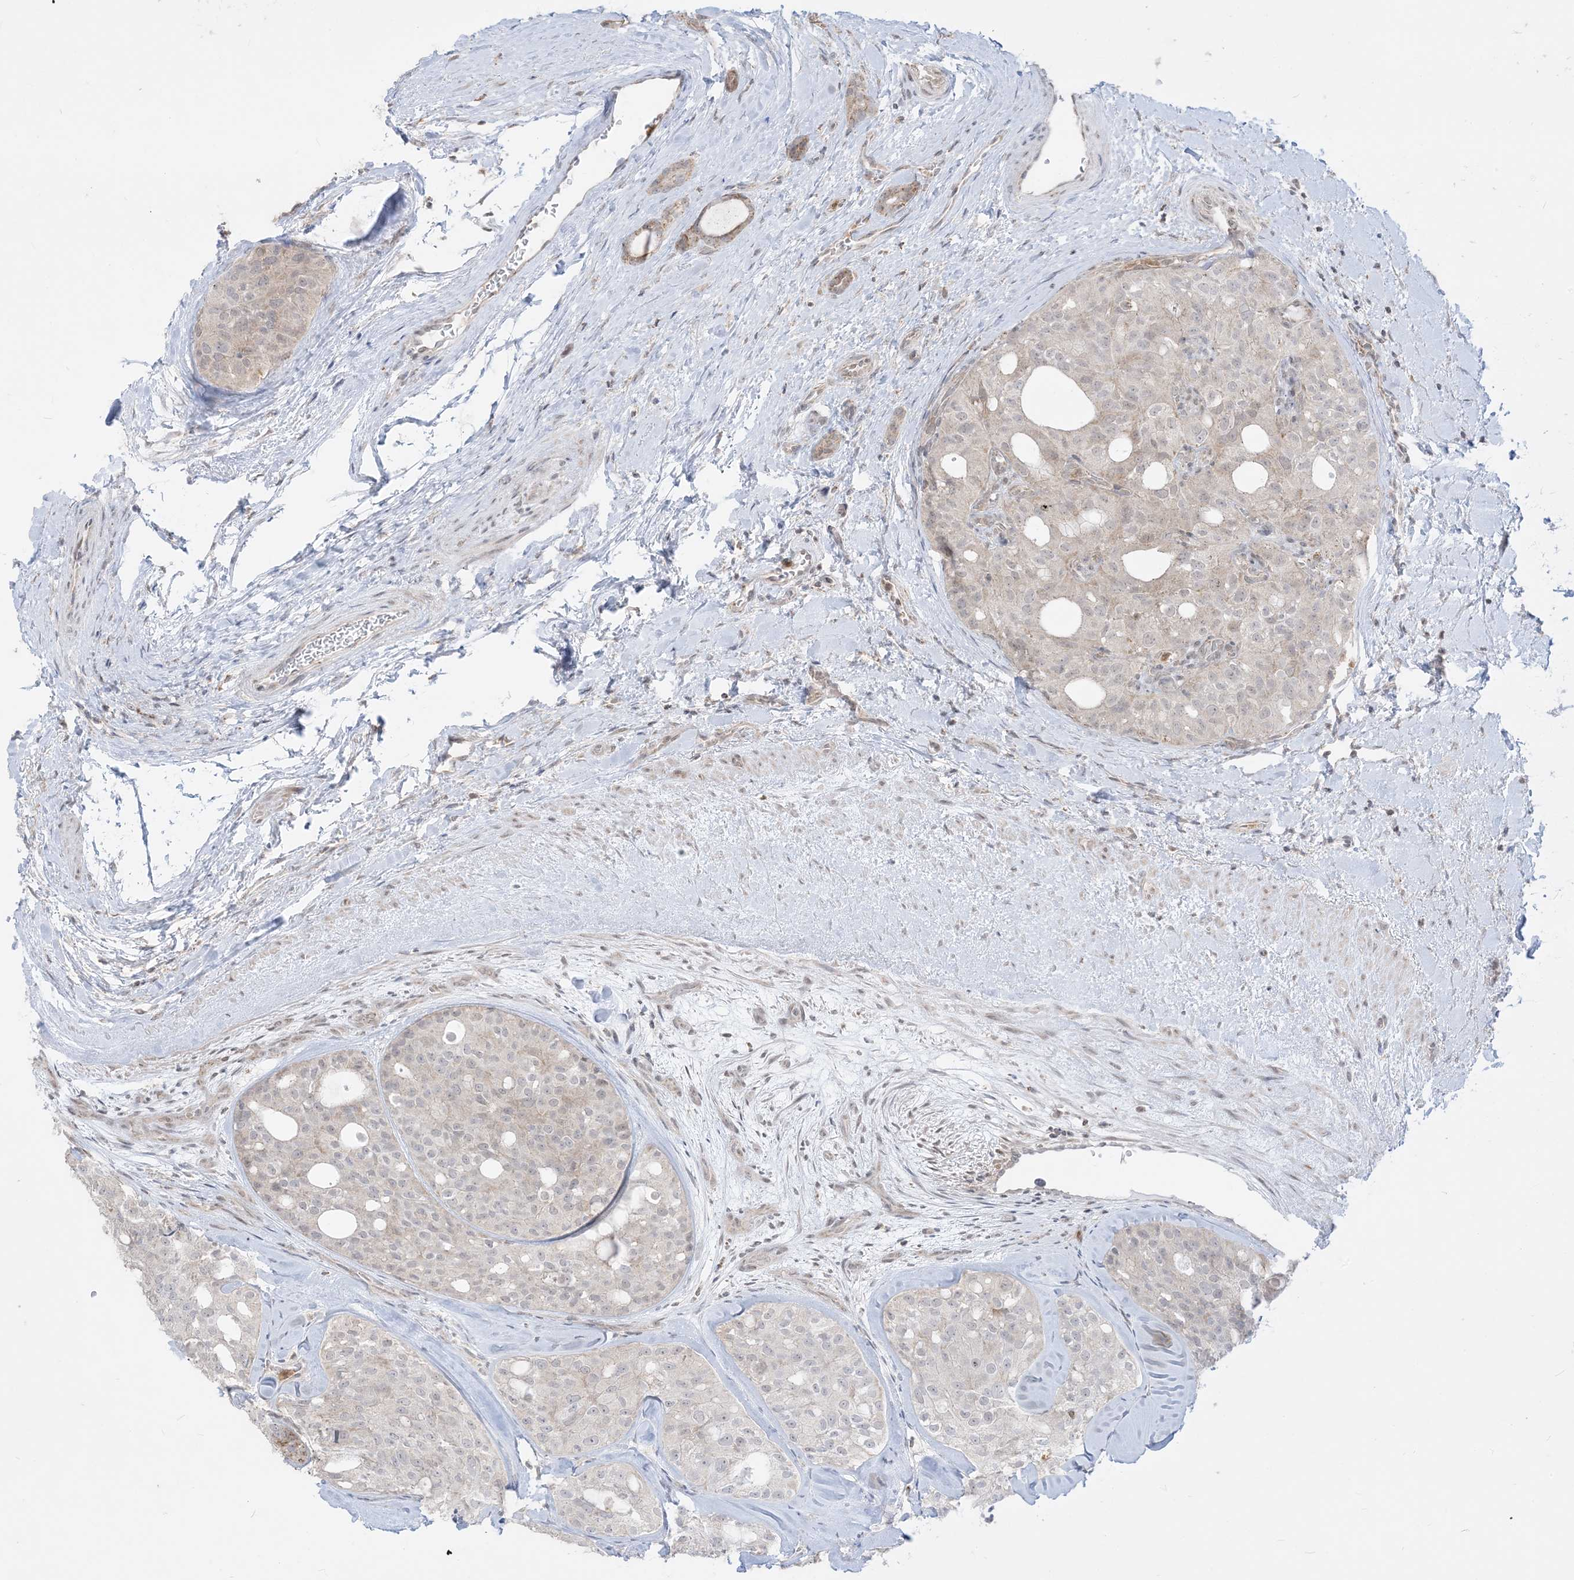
{"staining": {"intensity": "negative", "quantity": "none", "location": "none"}, "tissue": "thyroid cancer", "cell_type": "Tumor cells", "image_type": "cancer", "snomed": [{"axis": "morphology", "description": "Follicular adenoma carcinoma, NOS"}, {"axis": "topography", "description": "Thyroid gland"}], "caption": "Tumor cells are negative for protein expression in human thyroid cancer (follicular adenoma carcinoma). The staining is performed using DAB brown chromogen with nuclei counter-stained in using hematoxylin.", "gene": "KANSL3", "patient": {"sex": "male", "age": 75}}